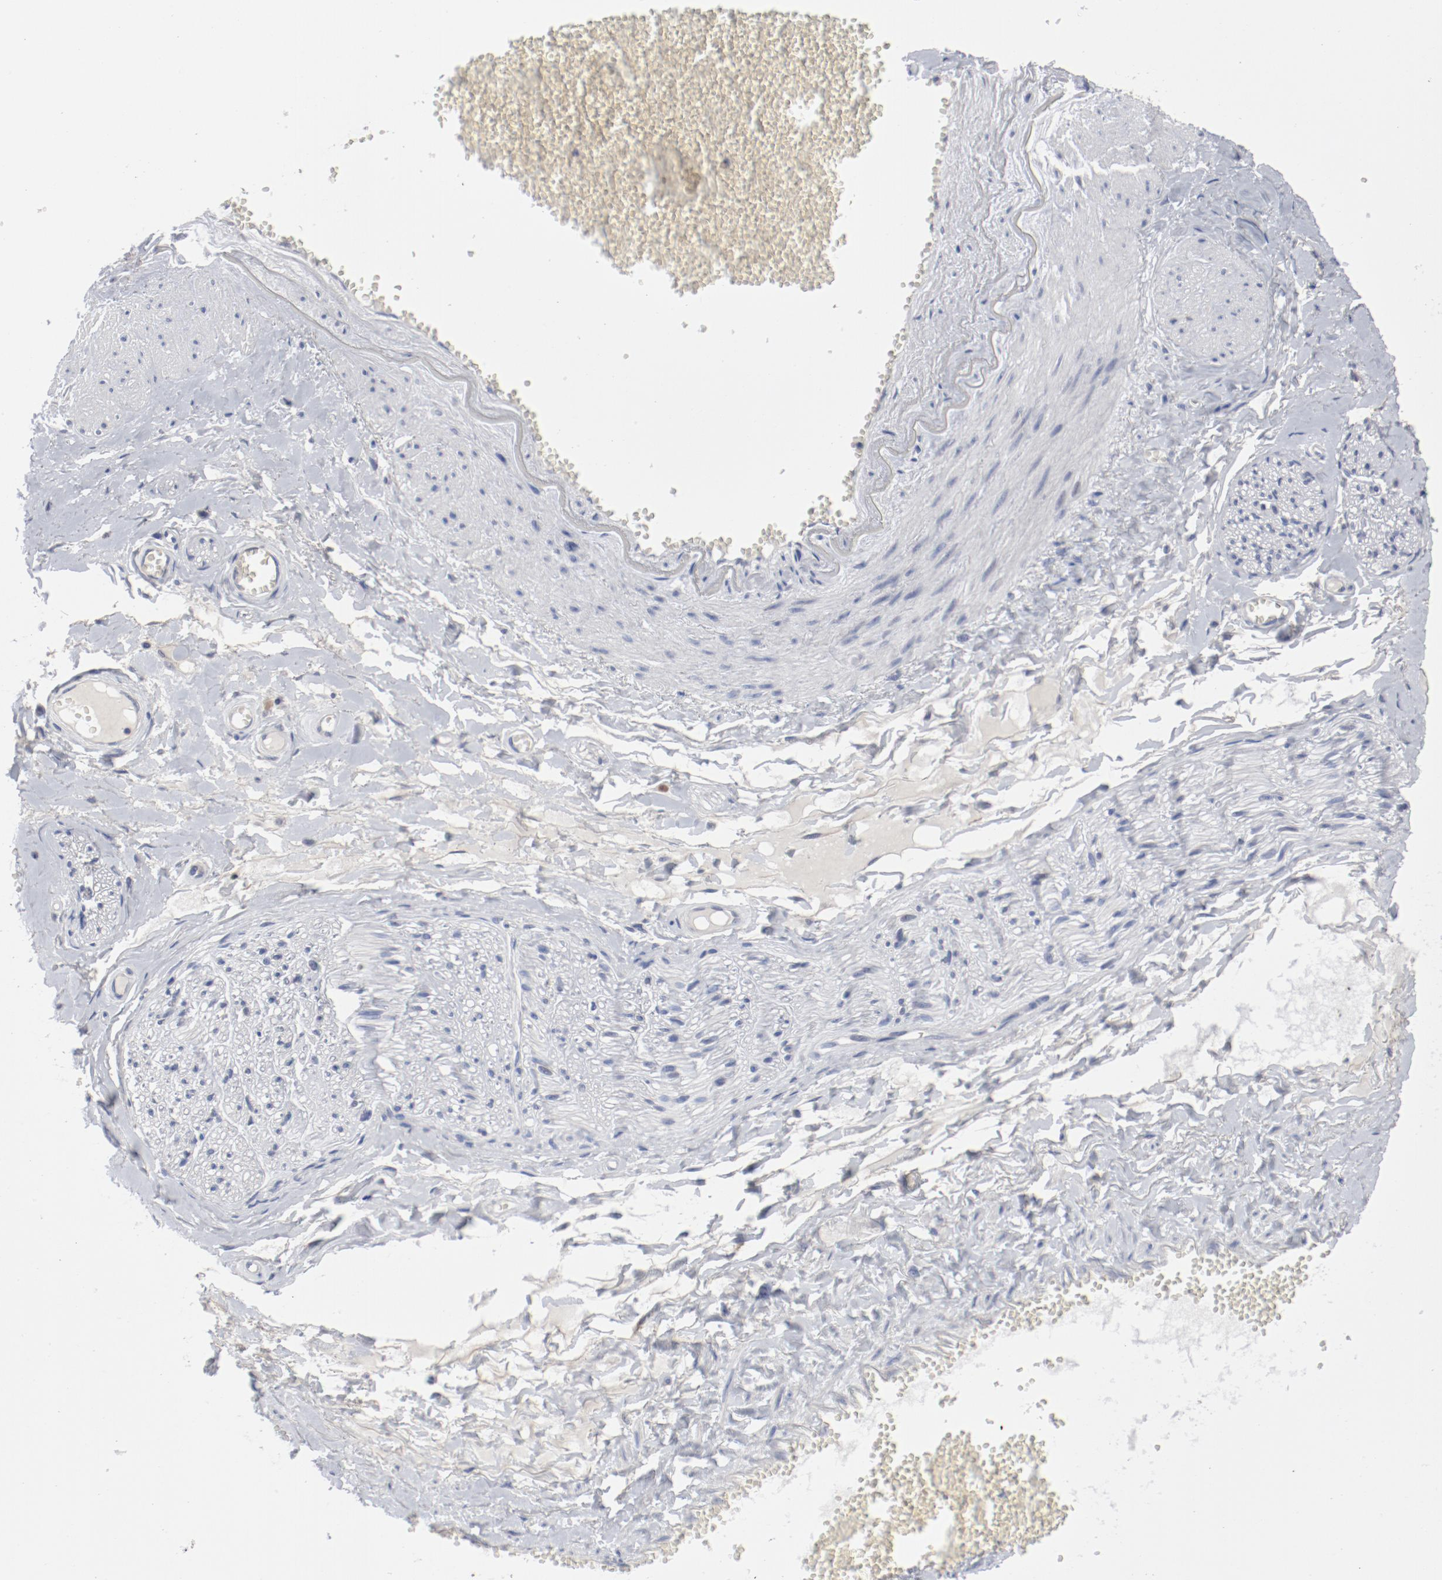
{"staining": {"intensity": "negative", "quantity": "none", "location": "none"}, "tissue": "adipose tissue", "cell_type": "Adipocytes", "image_type": "normal", "snomed": [{"axis": "morphology", "description": "Normal tissue, NOS"}, {"axis": "morphology", "description": "Inflammation, NOS"}, {"axis": "topography", "description": "Salivary gland"}, {"axis": "topography", "description": "Peripheral nerve tissue"}], "caption": "A histopathology image of human adipose tissue is negative for staining in adipocytes. (DAB immunohistochemistry (IHC), high magnification).", "gene": "ANKLE2", "patient": {"sex": "female", "age": 75}}